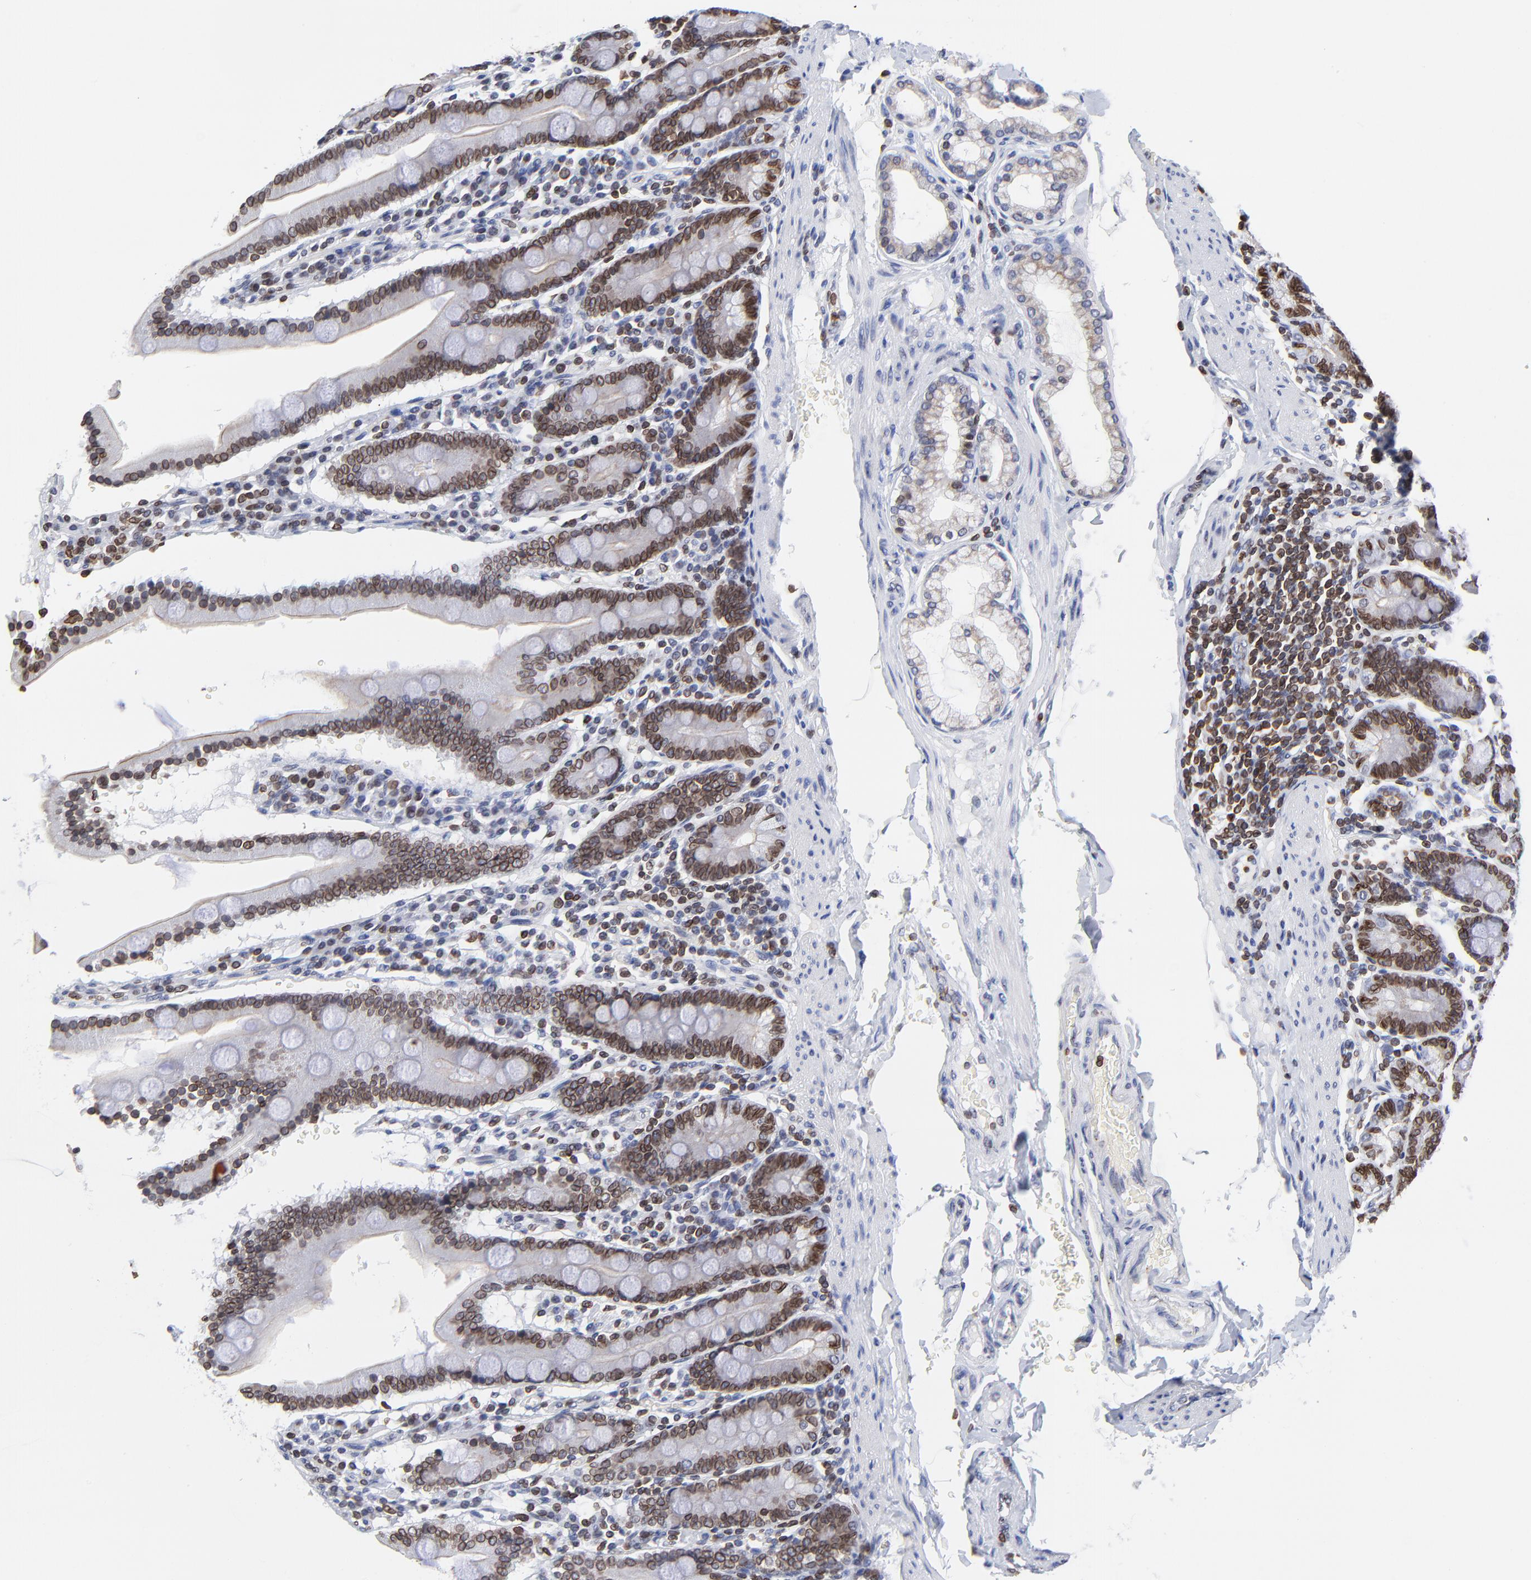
{"staining": {"intensity": "strong", "quantity": ">75%", "location": "cytoplasmic/membranous,nuclear"}, "tissue": "duodenum", "cell_type": "Glandular cells", "image_type": "normal", "snomed": [{"axis": "morphology", "description": "Normal tissue, NOS"}, {"axis": "topography", "description": "Duodenum"}], "caption": "High-power microscopy captured an immunohistochemistry histopathology image of unremarkable duodenum, revealing strong cytoplasmic/membranous,nuclear positivity in about >75% of glandular cells.", "gene": "THAP7", "patient": {"sex": "male", "age": 50}}